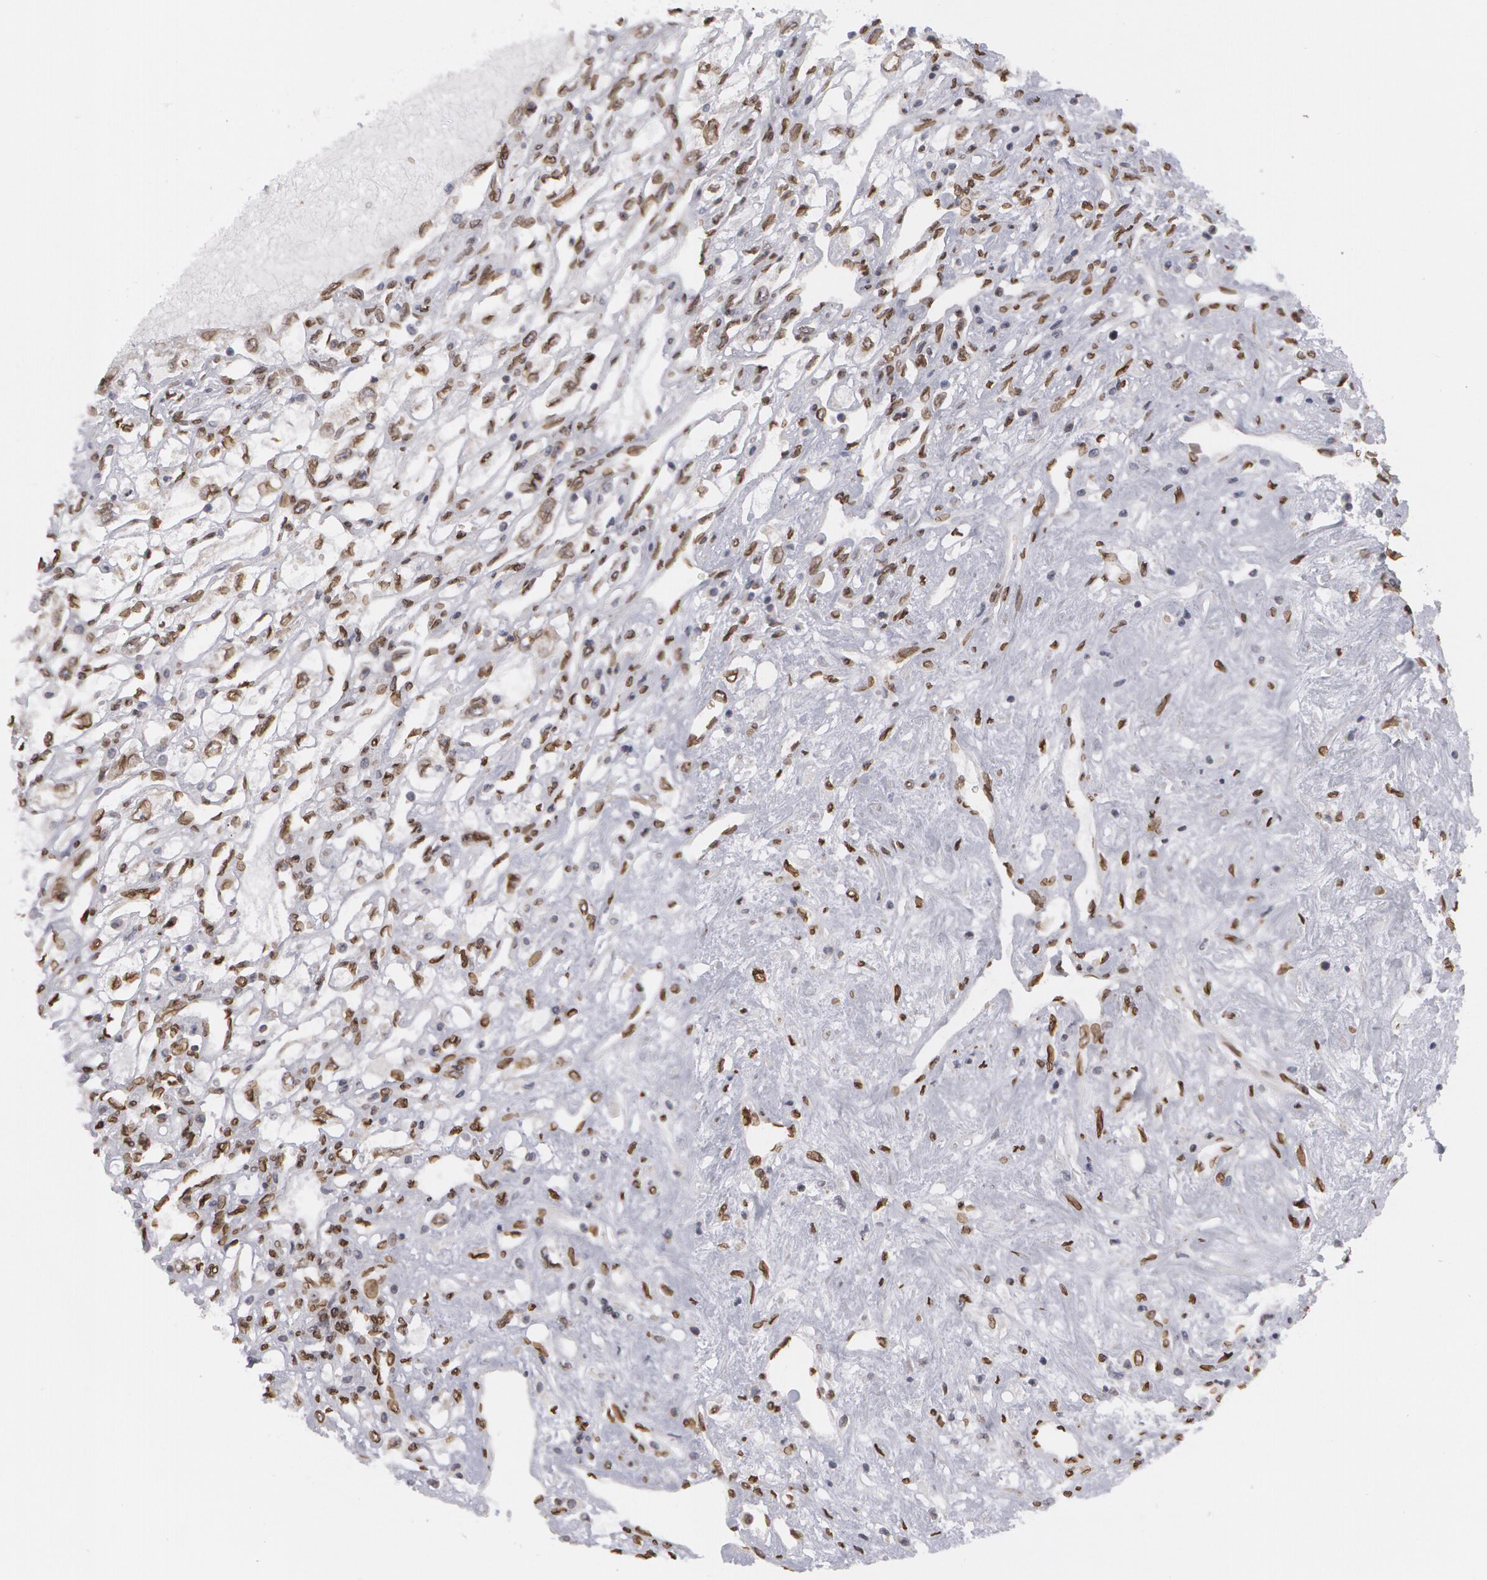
{"staining": {"intensity": "weak", "quantity": "25%-75%", "location": "nuclear"}, "tissue": "renal cancer", "cell_type": "Tumor cells", "image_type": "cancer", "snomed": [{"axis": "morphology", "description": "Adenocarcinoma, NOS"}, {"axis": "topography", "description": "Kidney"}], "caption": "Protein staining of renal cancer (adenocarcinoma) tissue shows weak nuclear staining in approximately 25%-75% of tumor cells.", "gene": "EMD", "patient": {"sex": "male", "age": 57}}